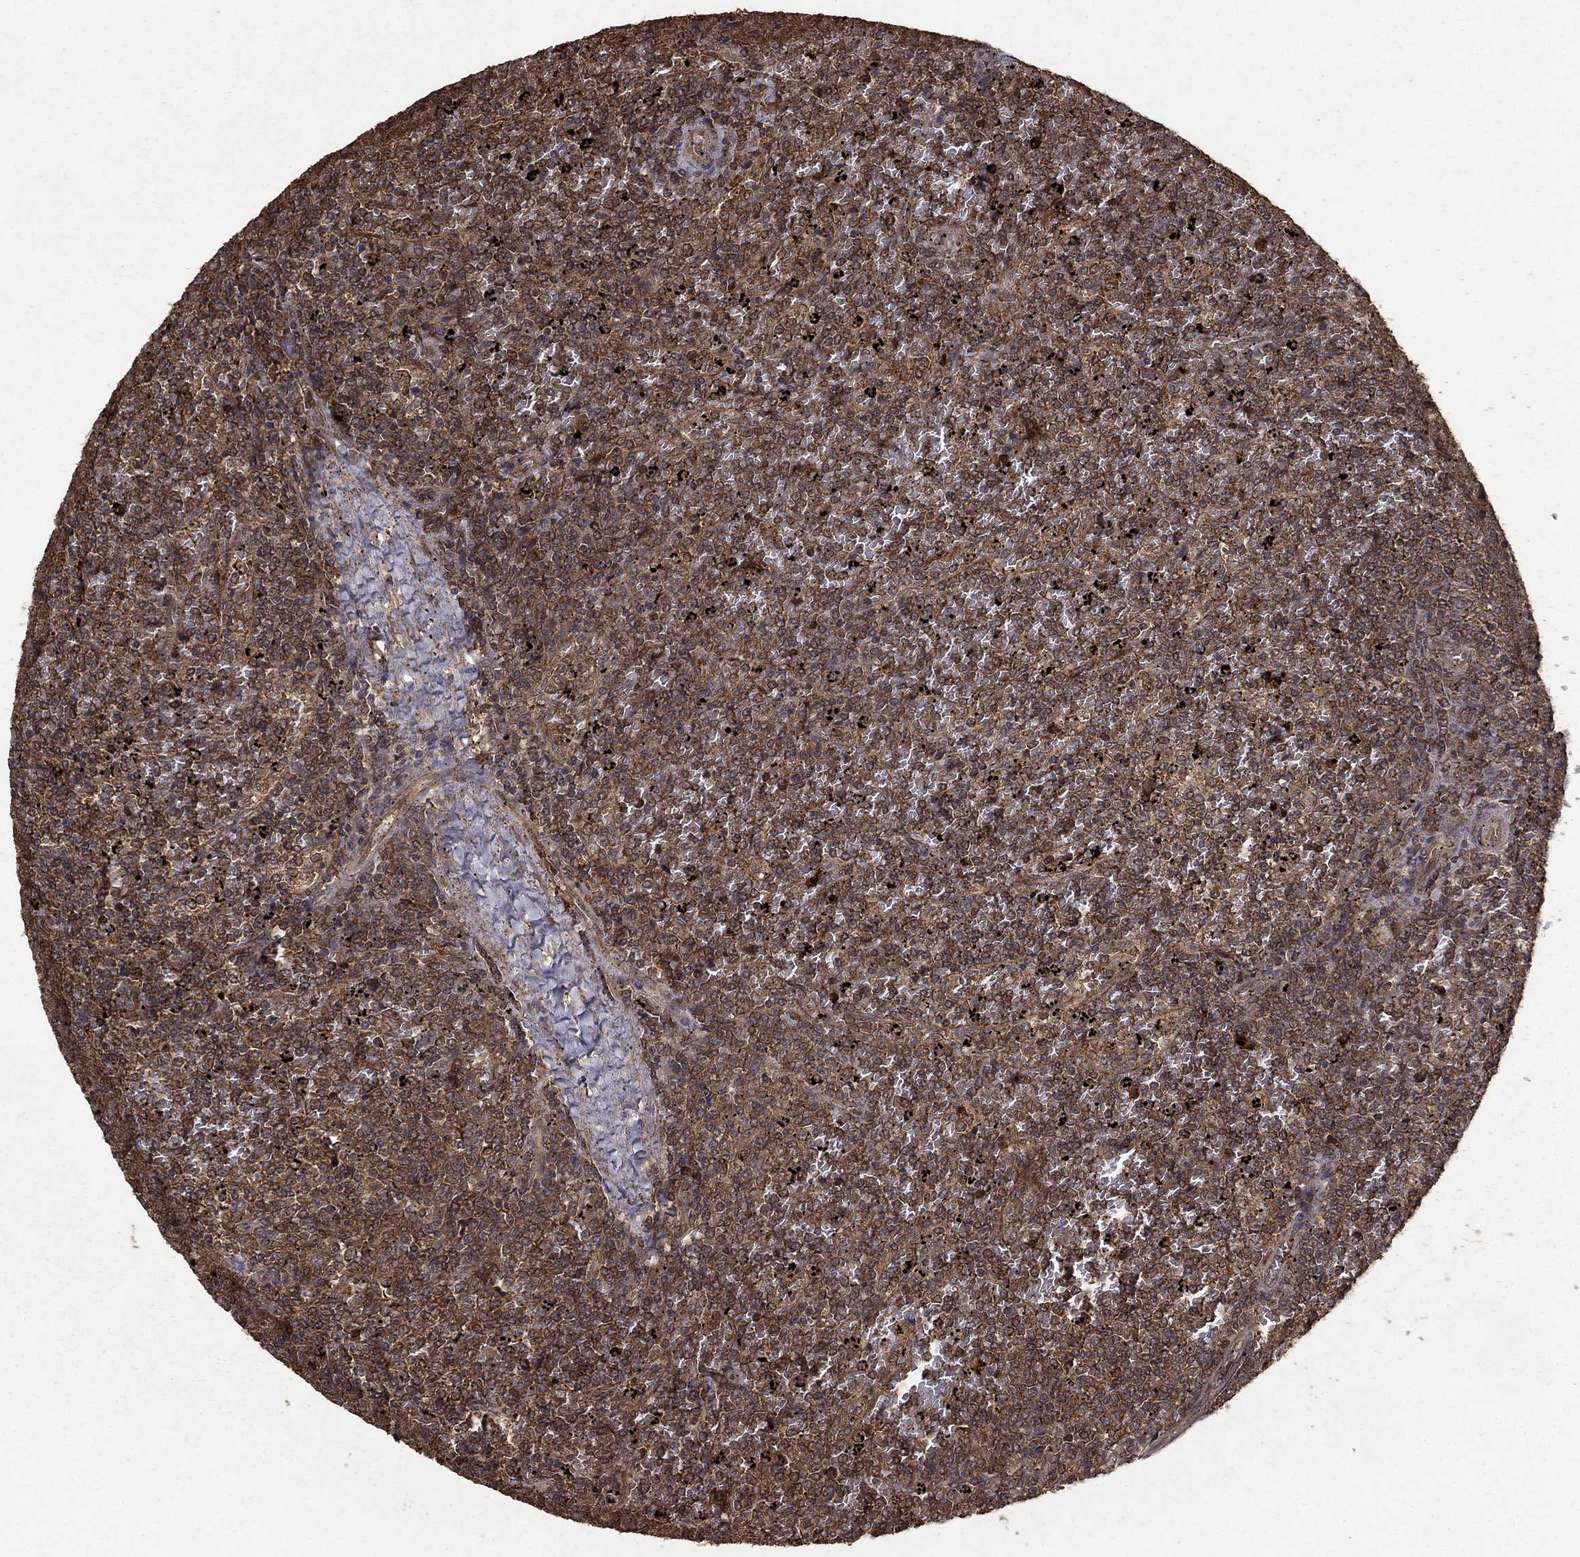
{"staining": {"intensity": "moderate", "quantity": ">75%", "location": "cytoplasmic/membranous"}, "tissue": "lymphoma", "cell_type": "Tumor cells", "image_type": "cancer", "snomed": [{"axis": "morphology", "description": "Malignant lymphoma, non-Hodgkin's type, Low grade"}, {"axis": "topography", "description": "Spleen"}], "caption": "A medium amount of moderate cytoplasmic/membranous staining is appreciated in about >75% of tumor cells in lymphoma tissue.", "gene": "PRDM1", "patient": {"sex": "female", "age": 77}}